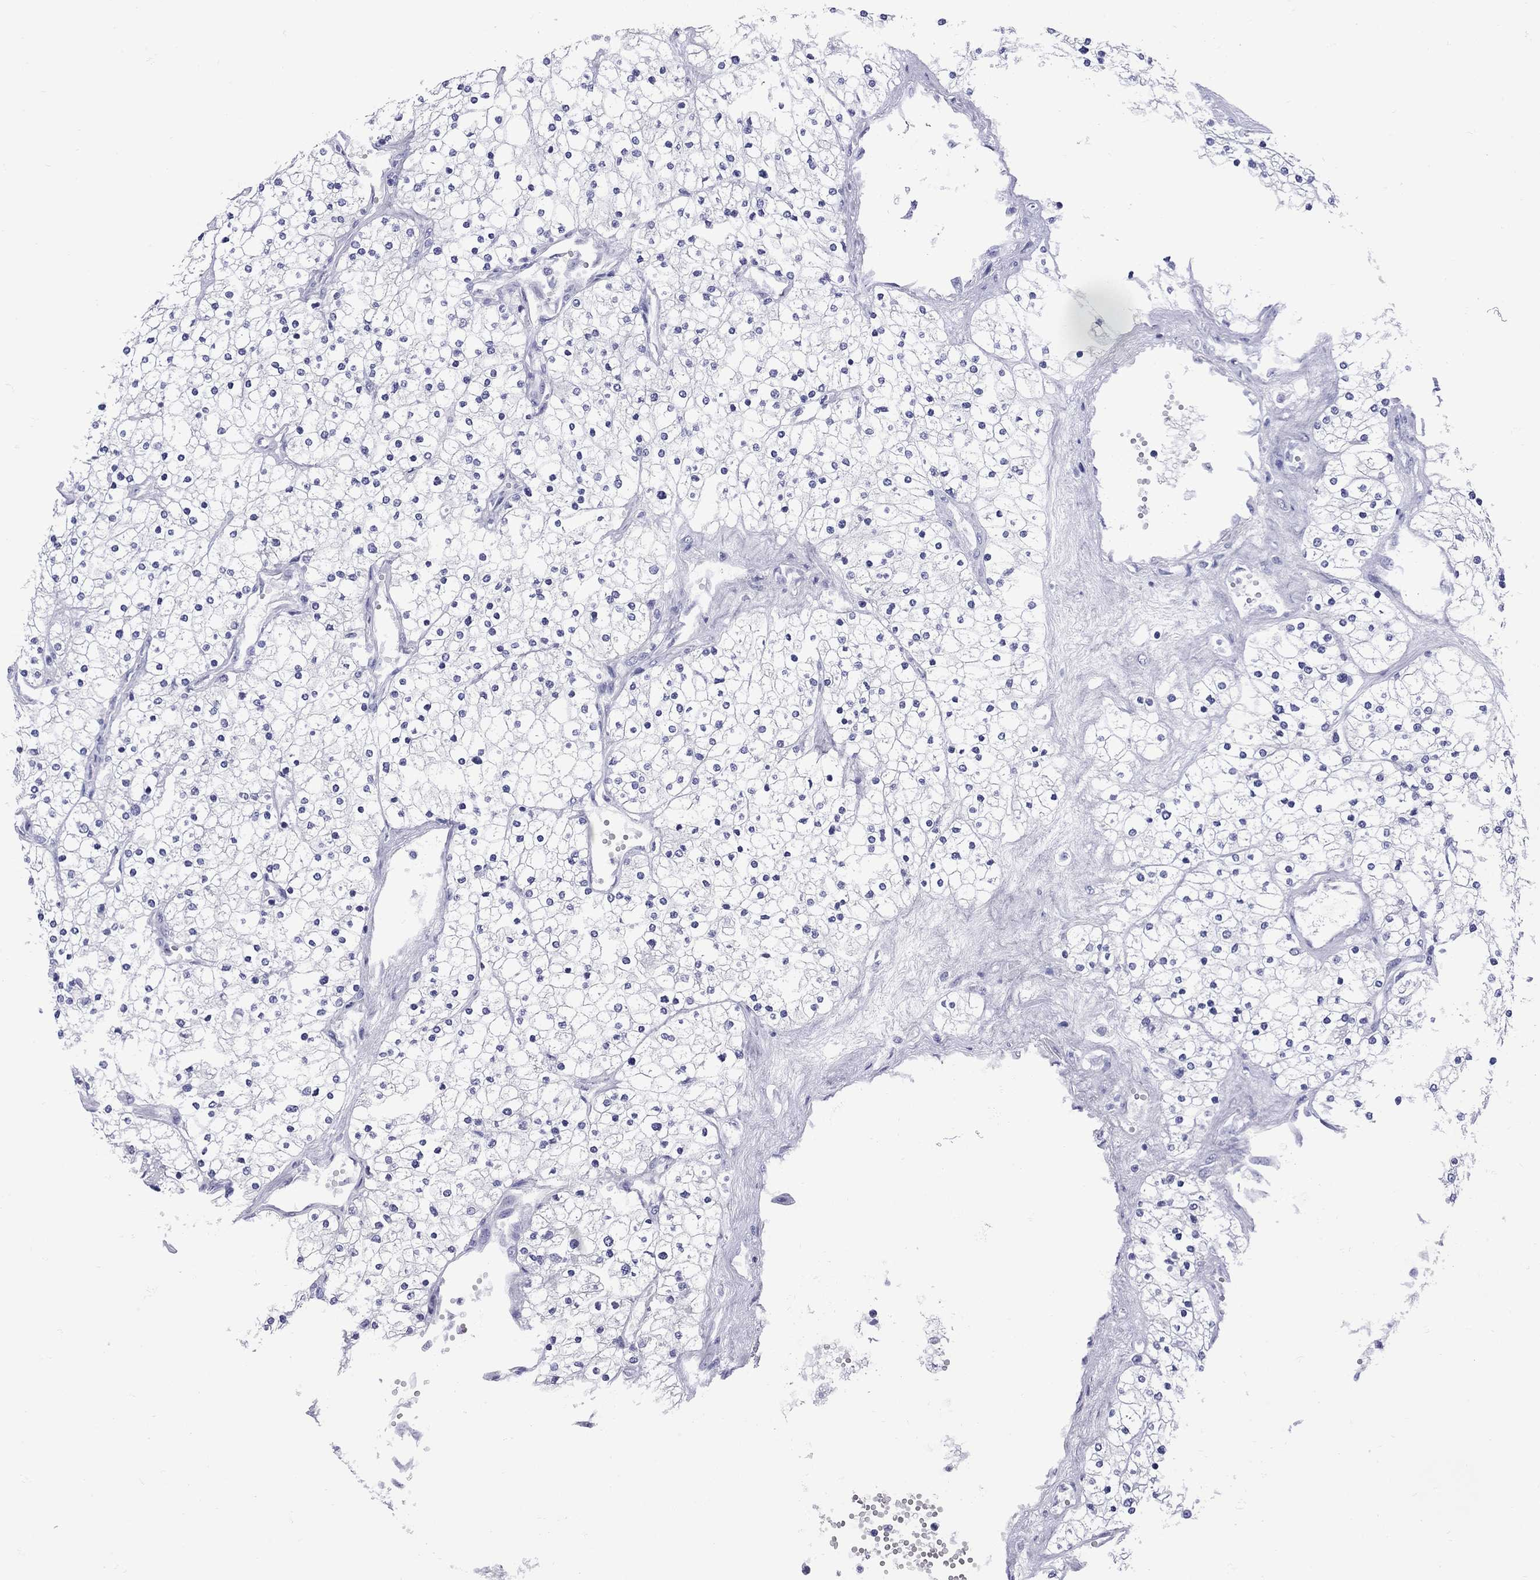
{"staining": {"intensity": "negative", "quantity": "none", "location": "none"}, "tissue": "renal cancer", "cell_type": "Tumor cells", "image_type": "cancer", "snomed": [{"axis": "morphology", "description": "Adenocarcinoma, NOS"}, {"axis": "topography", "description": "Kidney"}], "caption": "Renal adenocarcinoma stained for a protein using IHC exhibits no expression tumor cells.", "gene": "EPPIN", "patient": {"sex": "male", "age": 80}}